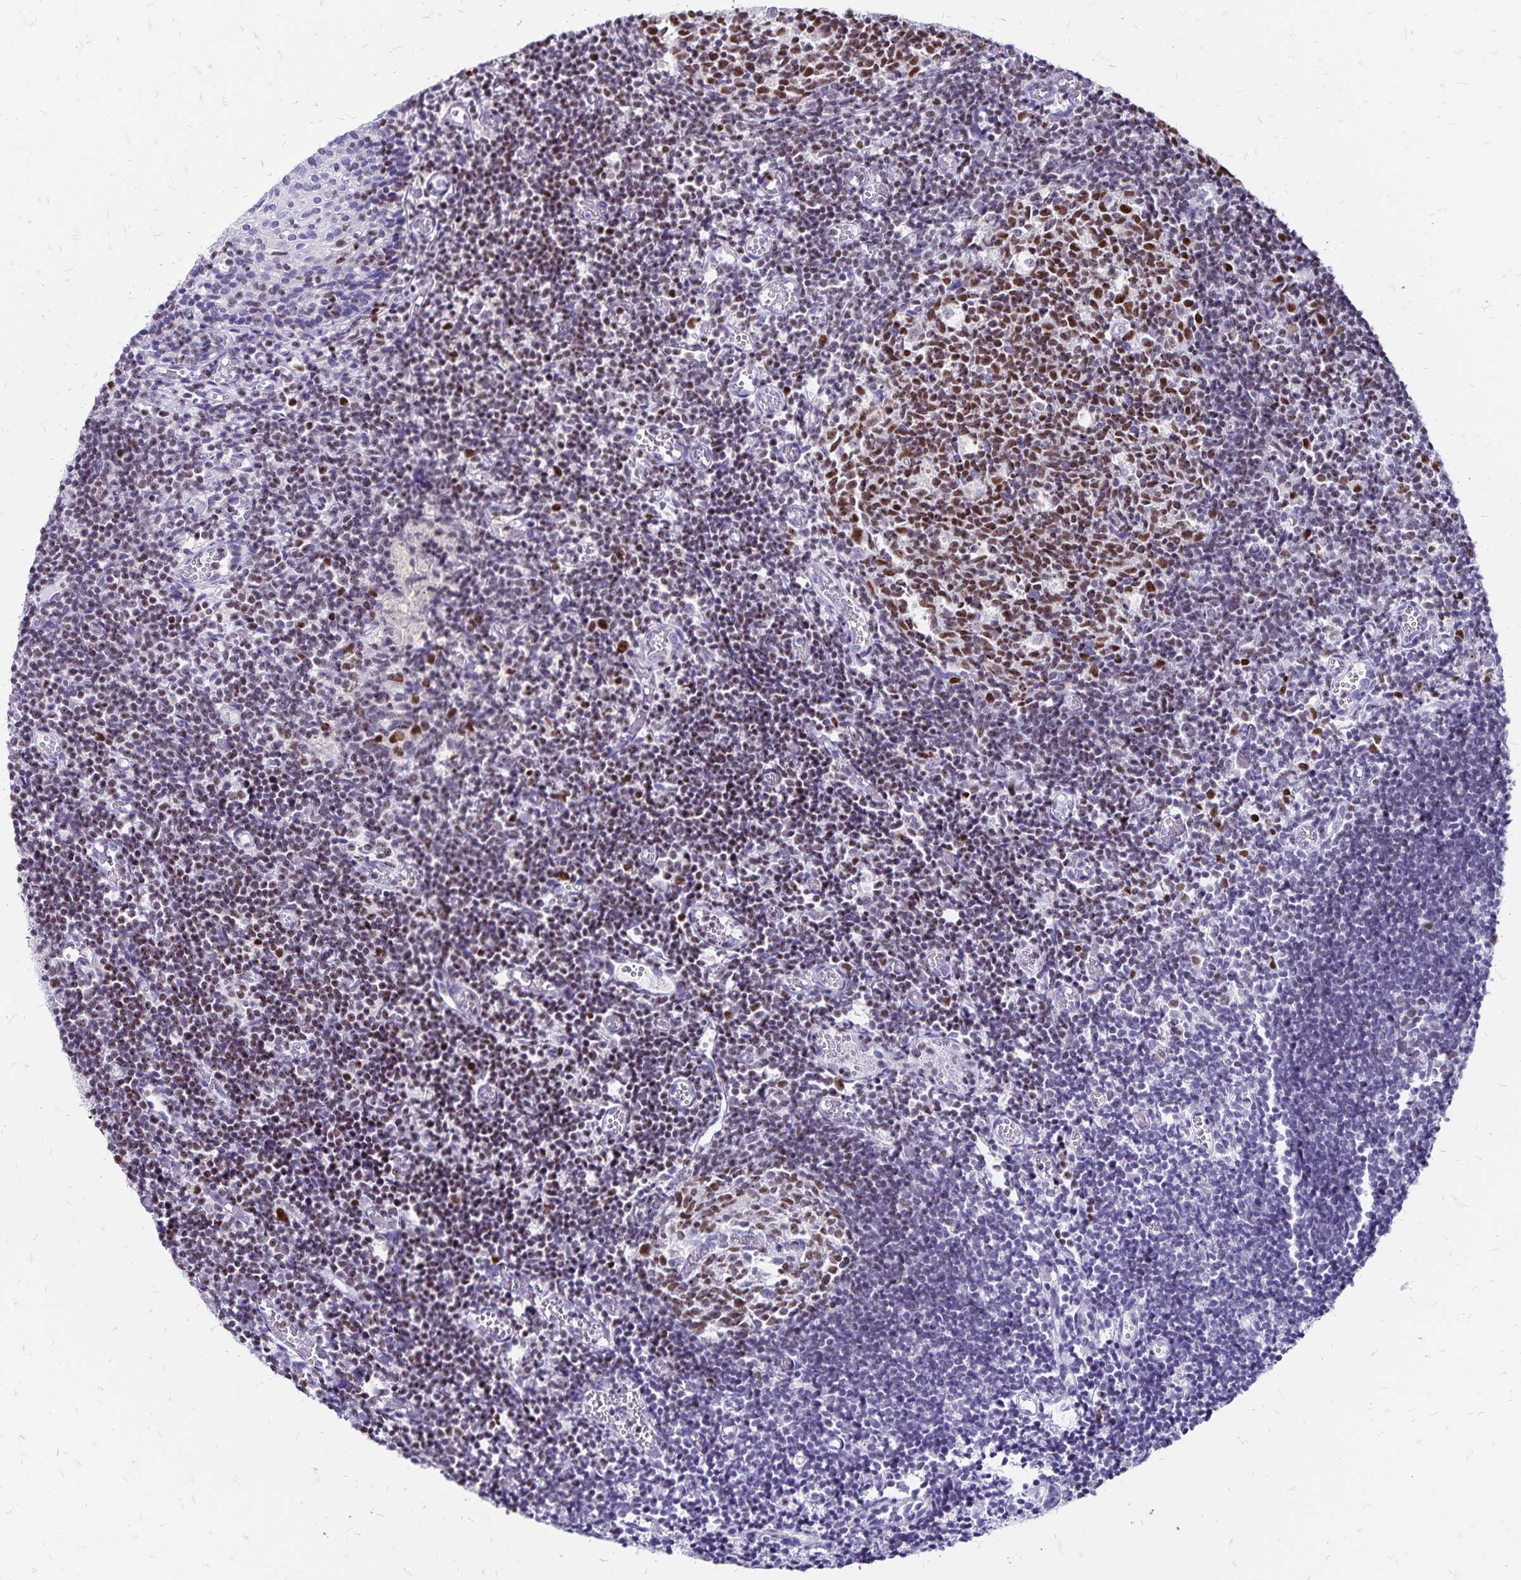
{"staining": {"intensity": "moderate", "quantity": ">75%", "location": "nuclear"}, "tissue": "tonsil", "cell_type": "Germinal center cells", "image_type": "normal", "snomed": [{"axis": "morphology", "description": "Normal tissue, NOS"}, {"axis": "topography", "description": "Tonsil"}], "caption": "A high-resolution image shows IHC staining of normal tonsil, which reveals moderate nuclear expression in about >75% of germinal center cells. (IHC, brightfield microscopy, high magnification).", "gene": "IKZF1", "patient": {"sex": "female", "age": 10}}